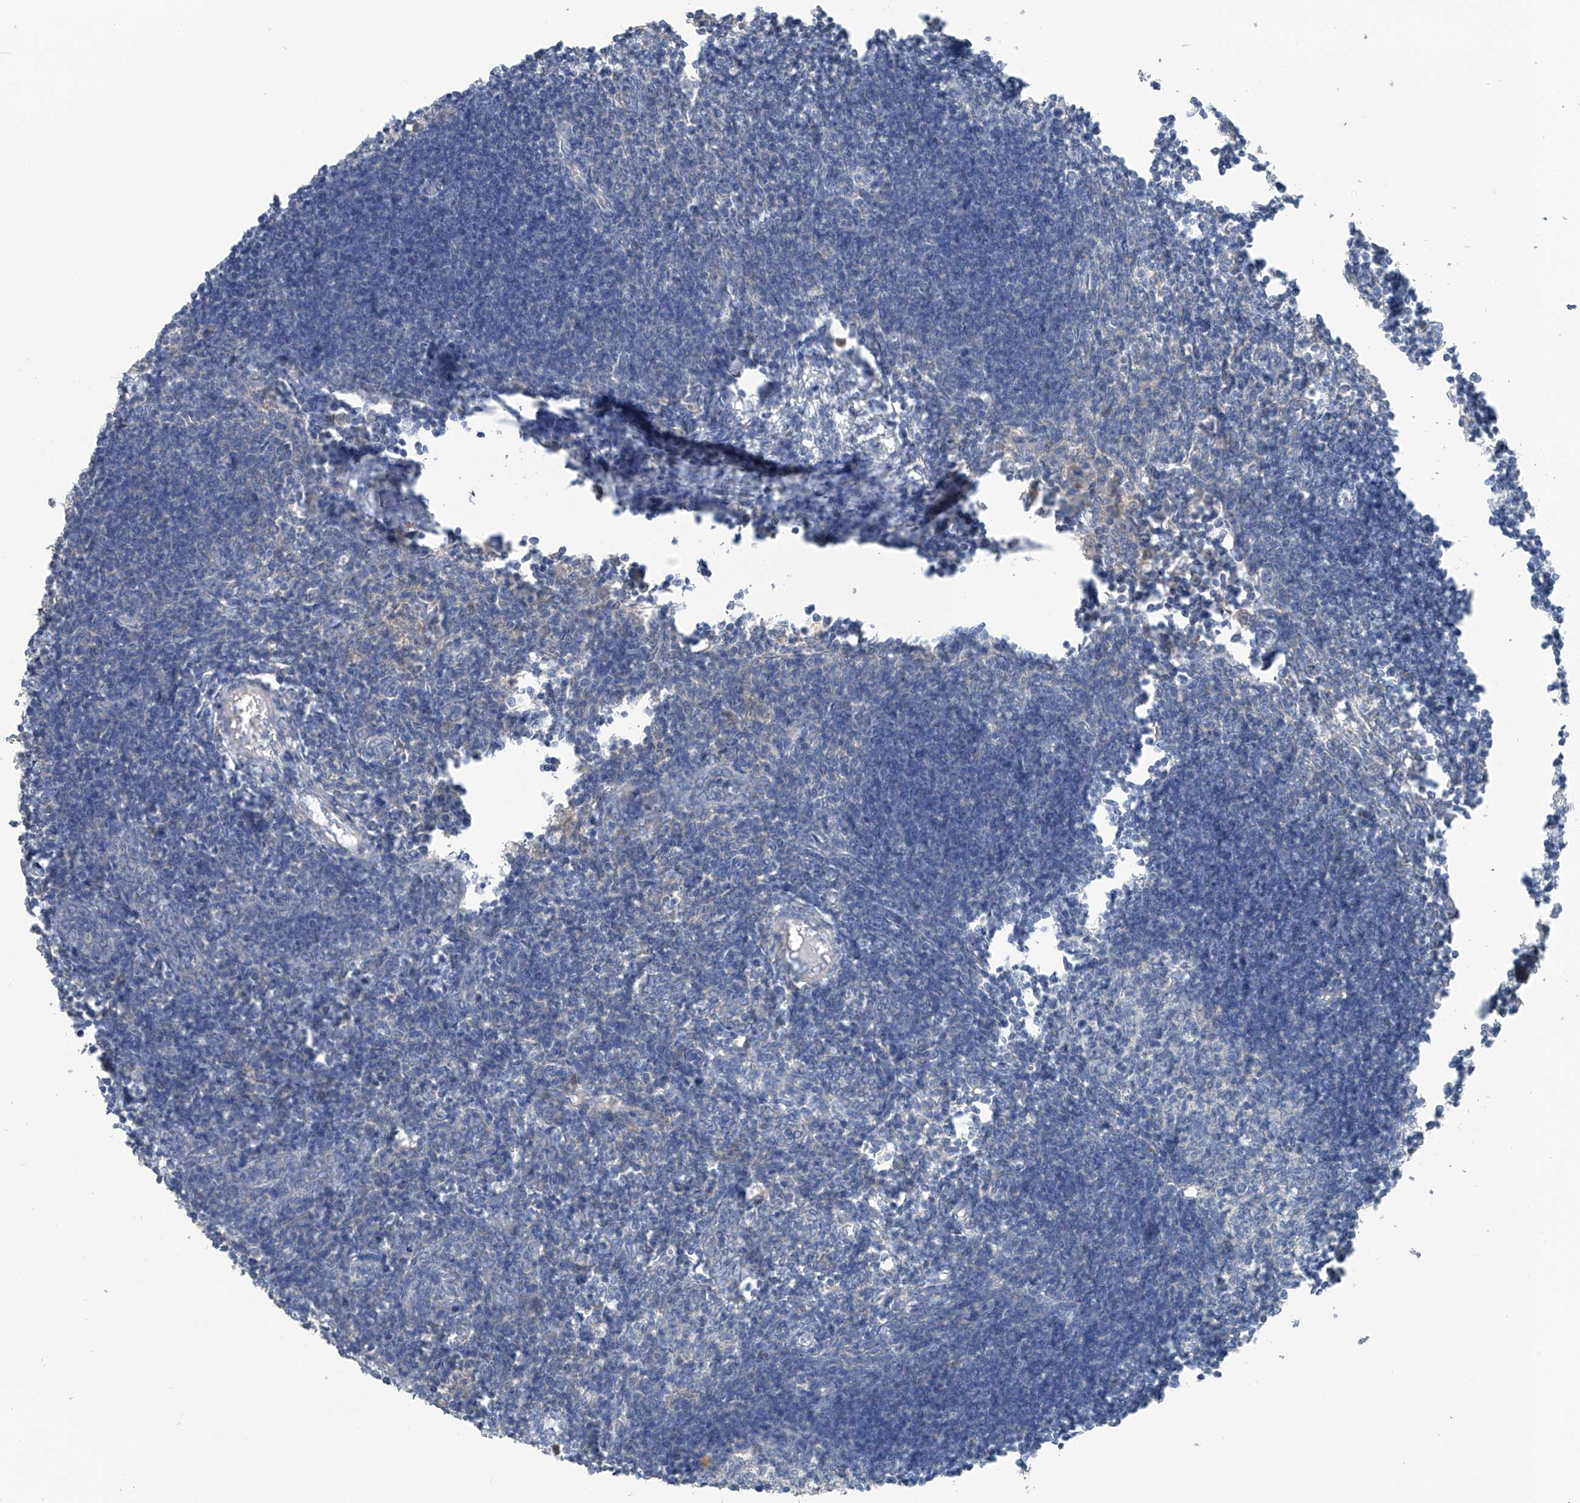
{"staining": {"intensity": "moderate", "quantity": "<25%", "location": "cytoplasmic/membranous"}, "tissue": "lymph node", "cell_type": "Non-germinal center cells", "image_type": "normal", "snomed": [{"axis": "morphology", "description": "Normal tissue, NOS"}, {"axis": "morphology", "description": "Malignant melanoma, Metastatic site"}, {"axis": "topography", "description": "Lymph node"}], "caption": "This histopathology image reveals immunohistochemistry (IHC) staining of normal human lymph node, with low moderate cytoplasmic/membranous expression in approximately <25% of non-germinal center cells.", "gene": "GALNTL6", "patient": {"sex": "male", "age": 41}}